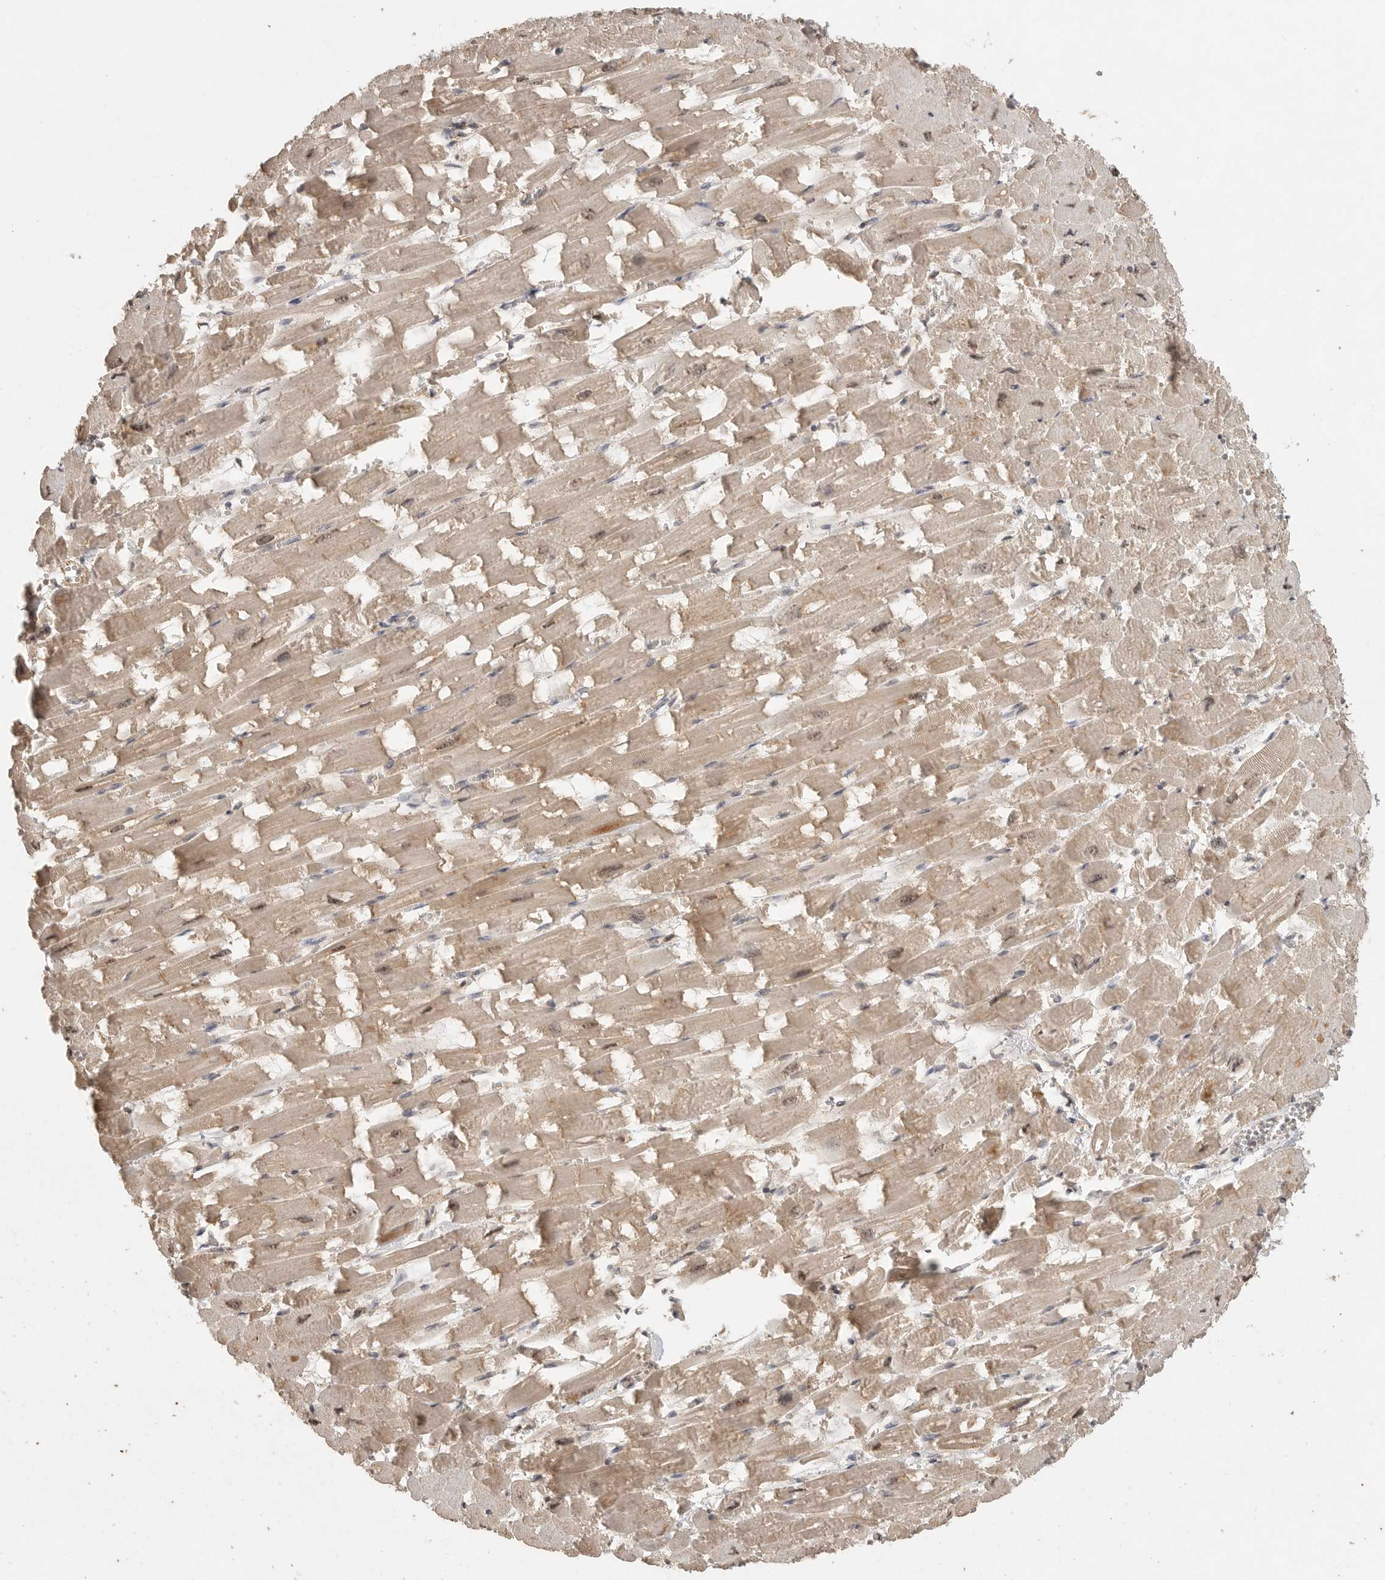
{"staining": {"intensity": "weak", "quantity": ">75%", "location": "cytoplasmic/membranous"}, "tissue": "heart muscle", "cell_type": "Cardiomyocytes", "image_type": "normal", "snomed": [{"axis": "morphology", "description": "Normal tissue, NOS"}, {"axis": "topography", "description": "Heart"}], "caption": "Heart muscle stained with immunohistochemistry shows weak cytoplasmic/membranous staining in approximately >75% of cardiomyocytes.", "gene": "DFFA", "patient": {"sex": "male", "age": 54}}